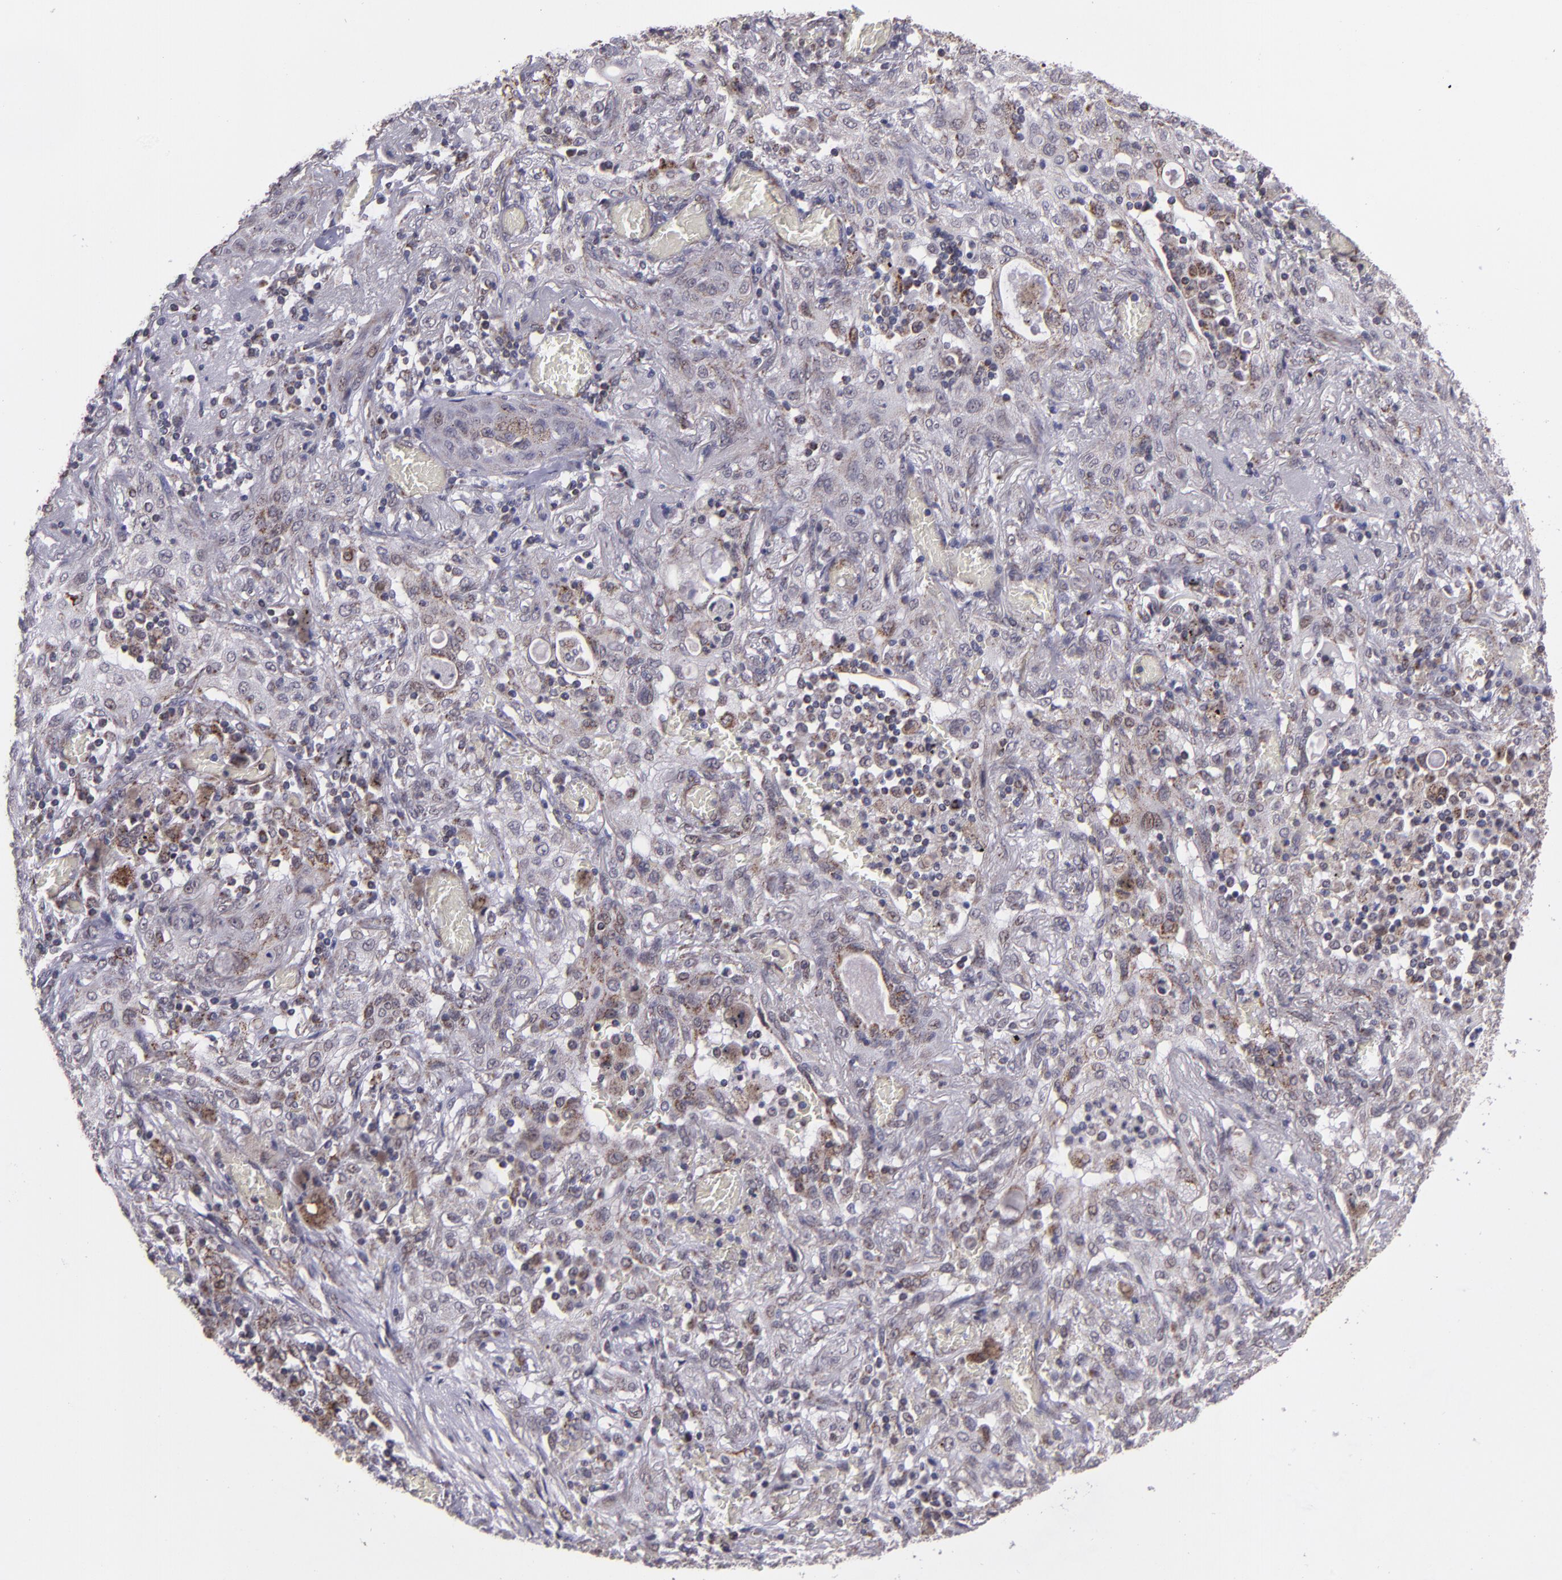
{"staining": {"intensity": "weak", "quantity": "25%-75%", "location": "cytoplasmic/membranous,nuclear"}, "tissue": "lung cancer", "cell_type": "Tumor cells", "image_type": "cancer", "snomed": [{"axis": "morphology", "description": "Squamous cell carcinoma, NOS"}, {"axis": "topography", "description": "Lung"}], "caption": "Protein staining demonstrates weak cytoplasmic/membranous and nuclear staining in approximately 25%-75% of tumor cells in squamous cell carcinoma (lung).", "gene": "LONP1", "patient": {"sex": "female", "age": 47}}